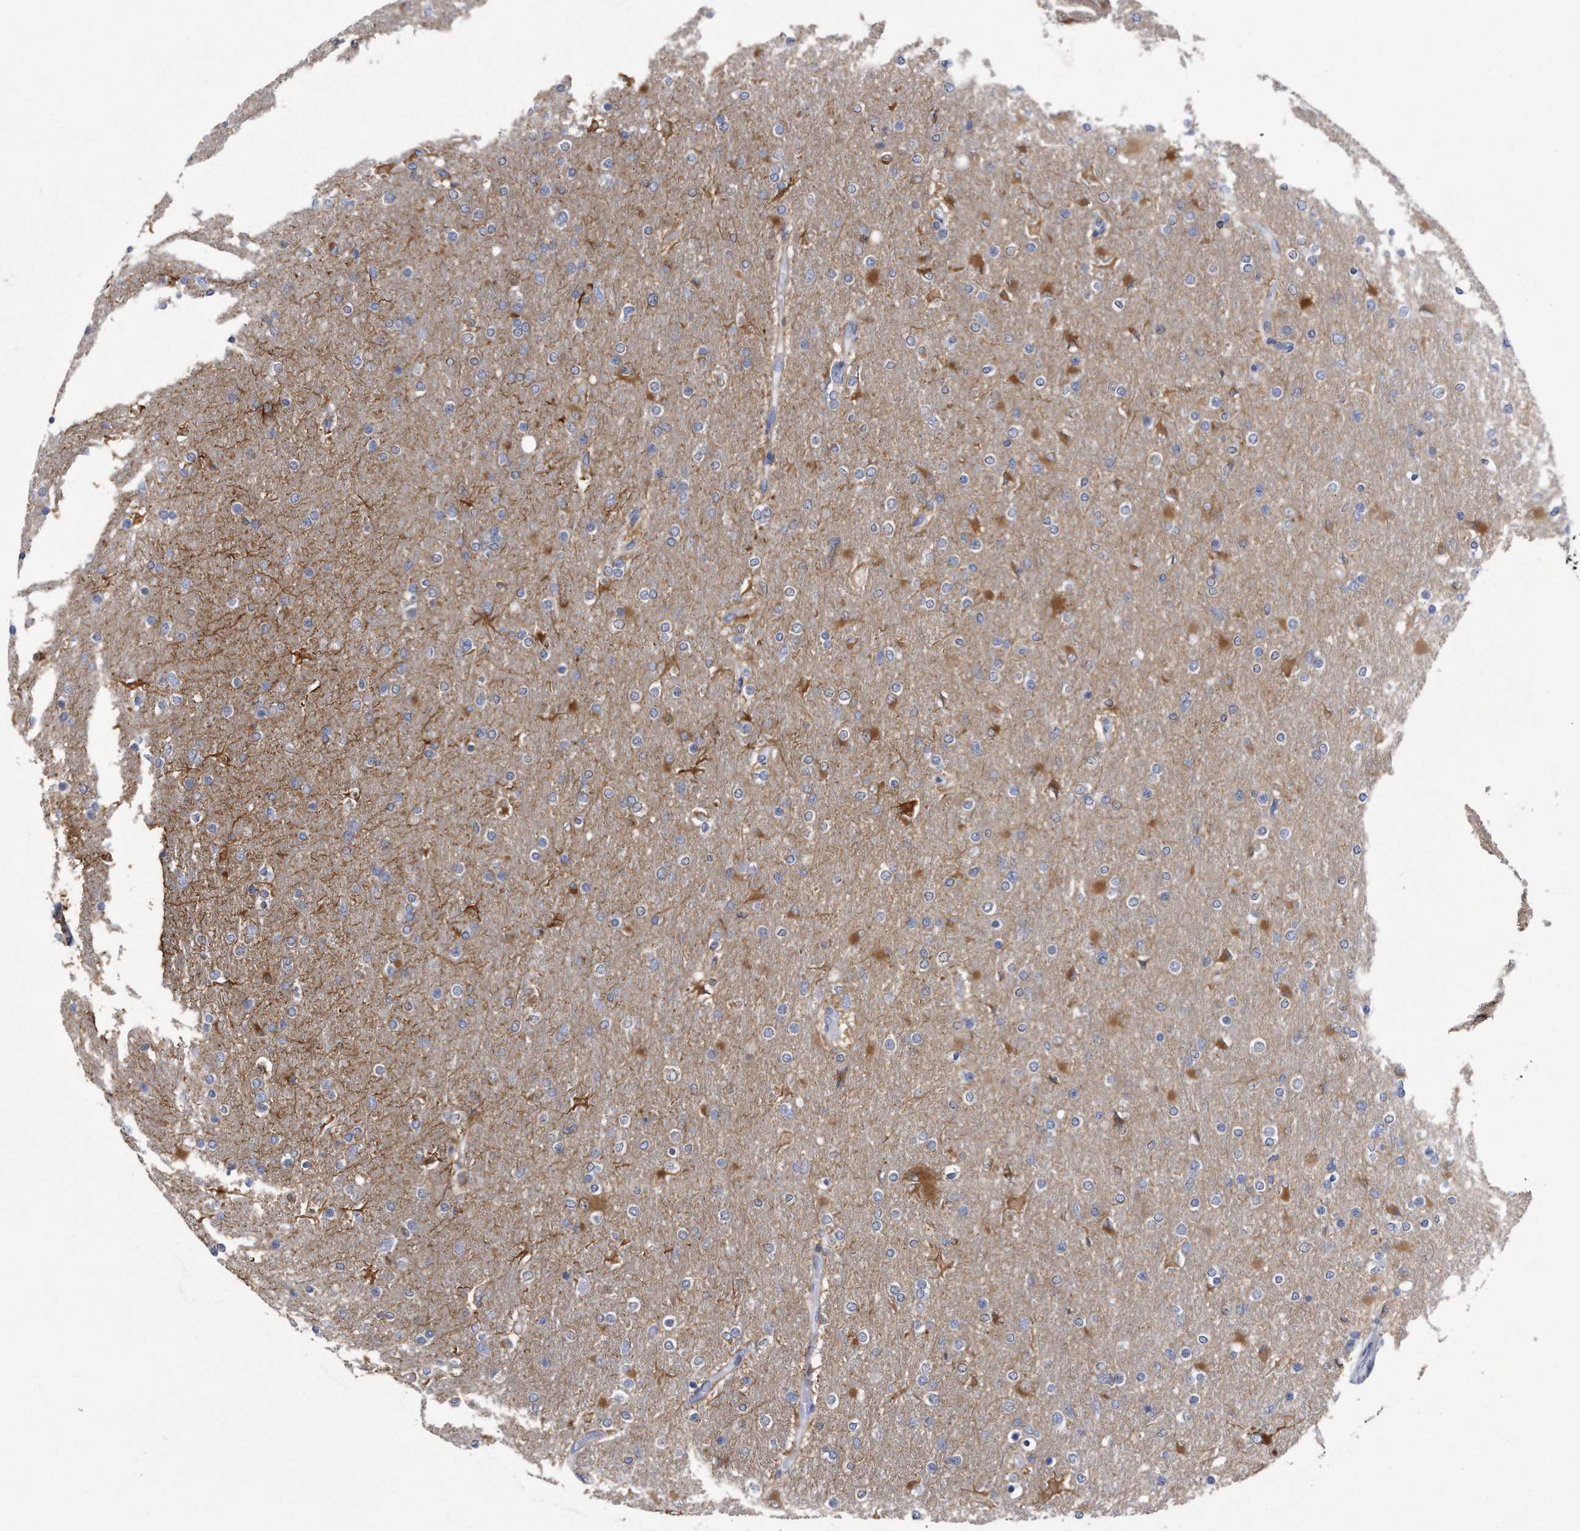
{"staining": {"intensity": "negative", "quantity": "none", "location": "none"}, "tissue": "glioma", "cell_type": "Tumor cells", "image_type": "cancer", "snomed": [{"axis": "morphology", "description": "Glioma, malignant, High grade"}, {"axis": "topography", "description": "Cerebral cortex"}], "caption": "High magnification brightfield microscopy of glioma stained with DAB (3,3'-diaminobenzidine) (brown) and counterstained with hematoxylin (blue): tumor cells show no significant positivity. (Brightfield microscopy of DAB (3,3'-diaminobenzidine) immunohistochemistry (IHC) at high magnification).", "gene": "PYGB", "patient": {"sex": "female", "age": 36}}